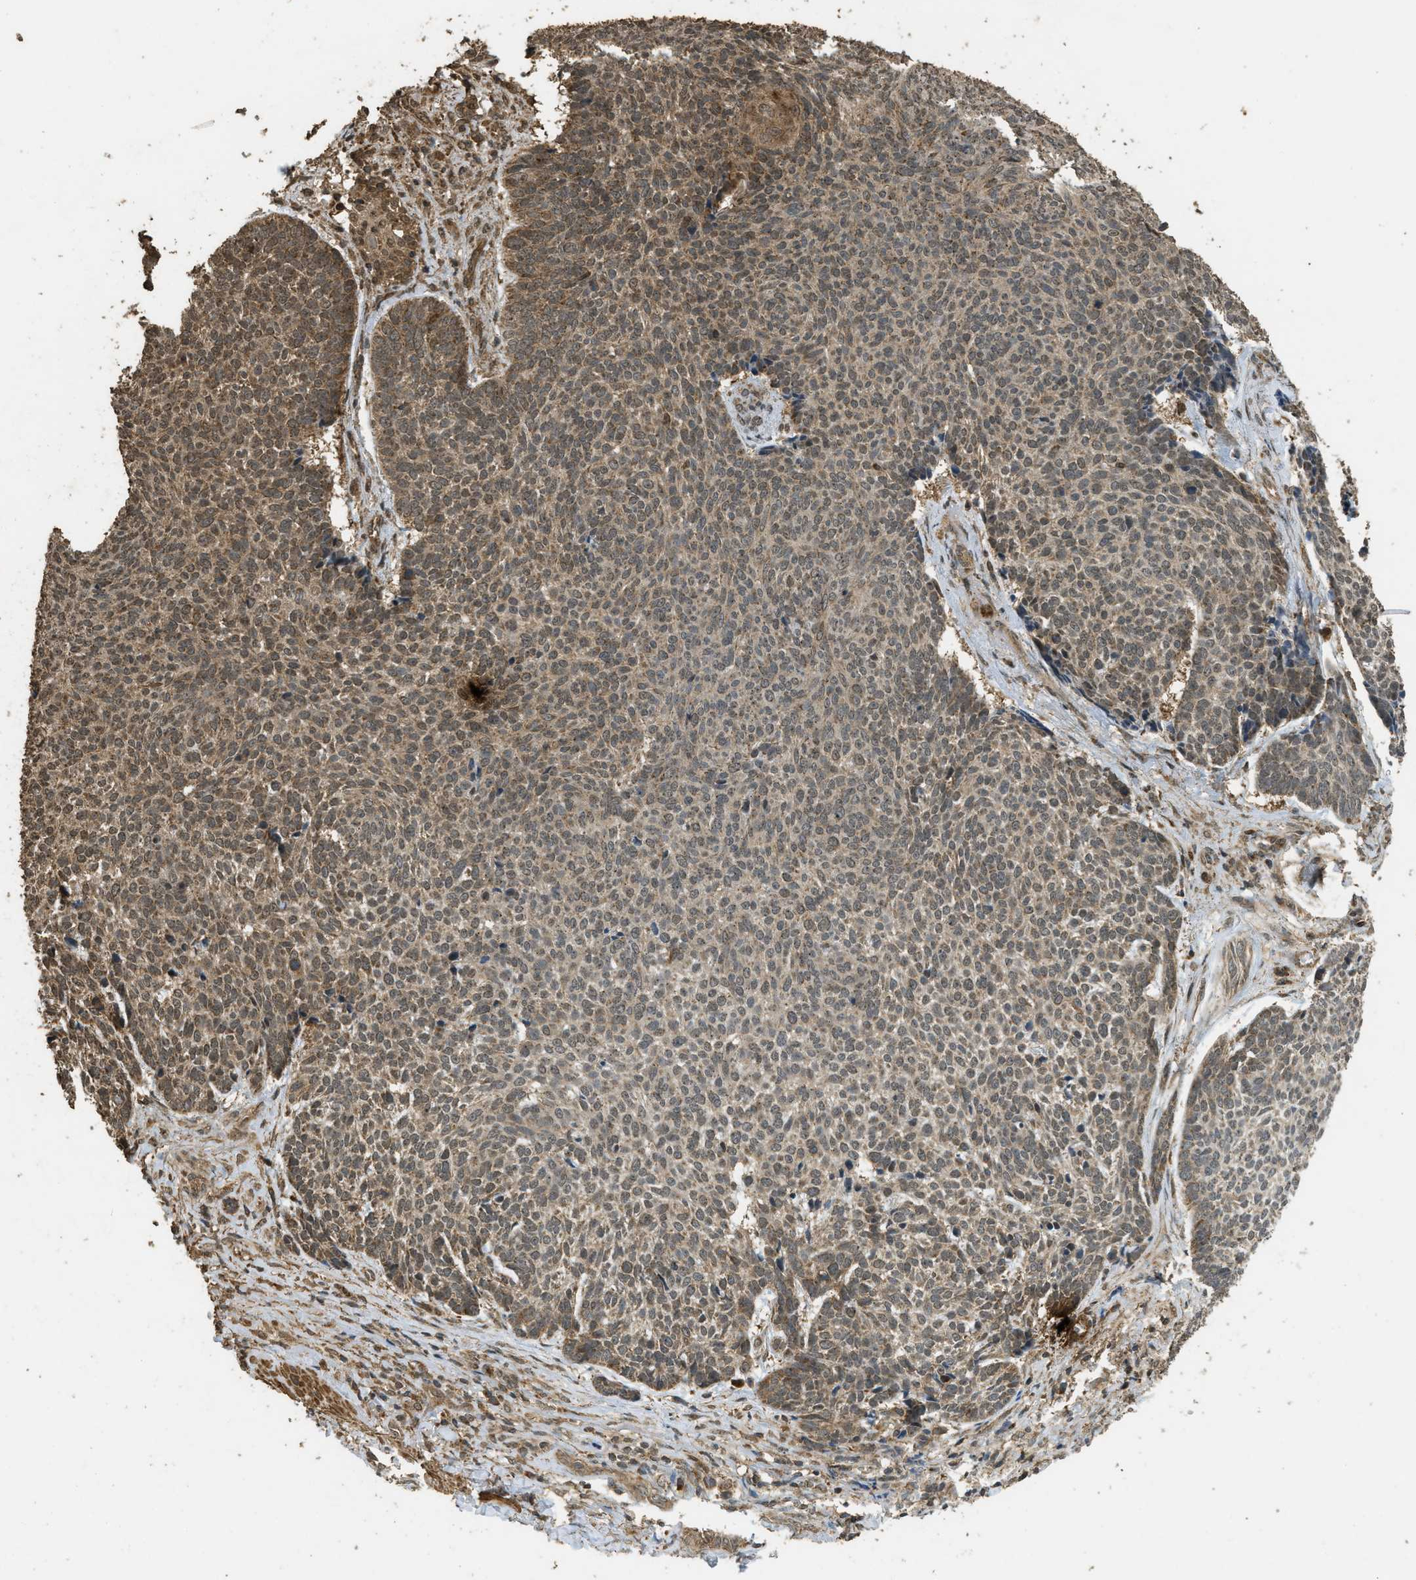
{"staining": {"intensity": "moderate", "quantity": "25%-75%", "location": "cytoplasmic/membranous,nuclear"}, "tissue": "skin cancer", "cell_type": "Tumor cells", "image_type": "cancer", "snomed": [{"axis": "morphology", "description": "Basal cell carcinoma"}, {"axis": "topography", "description": "Skin"}], "caption": "Brown immunohistochemical staining in human basal cell carcinoma (skin) demonstrates moderate cytoplasmic/membranous and nuclear staining in approximately 25%-75% of tumor cells. (DAB IHC, brown staining for protein, blue staining for nuclei).", "gene": "CTPS1", "patient": {"sex": "male", "age": 84}}